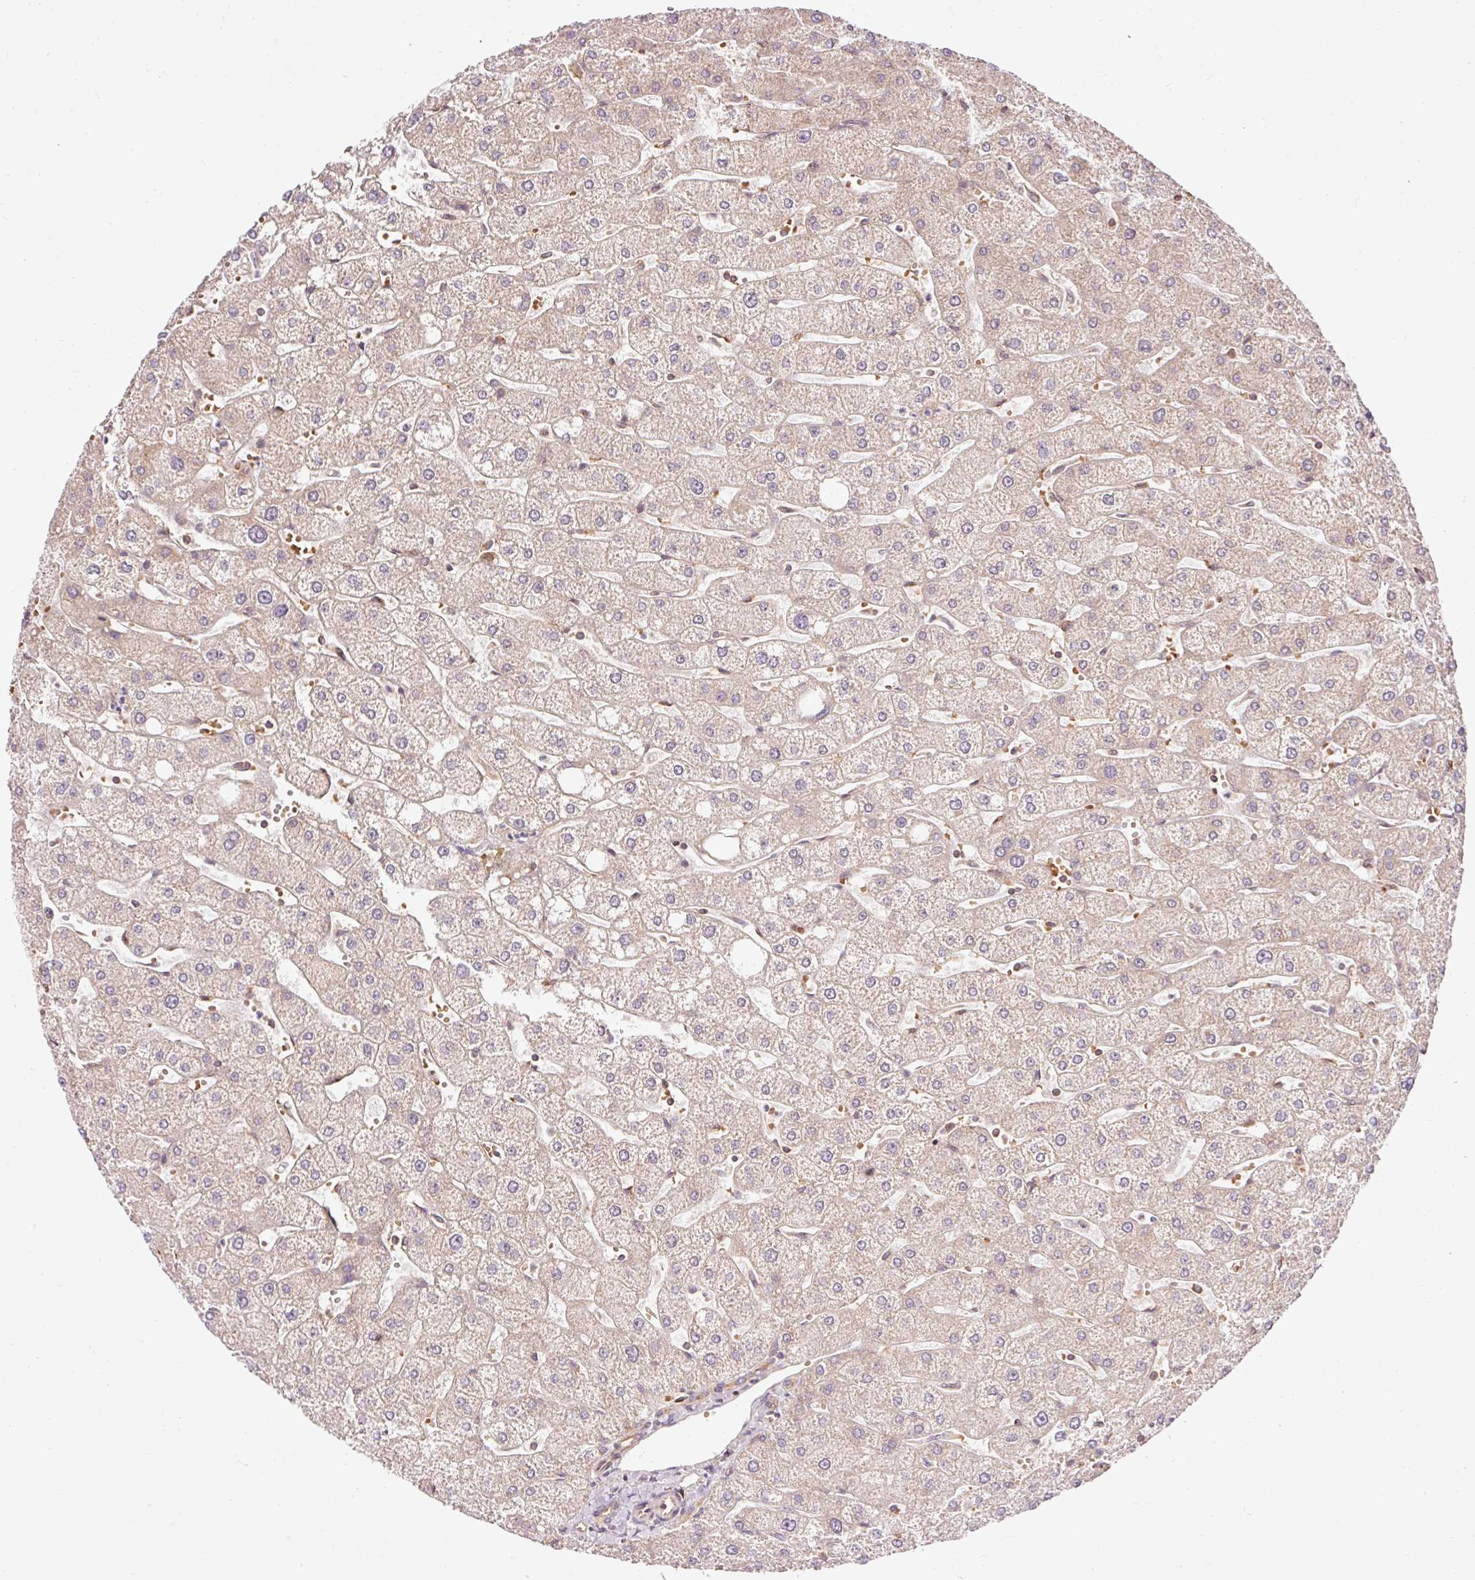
{"staining": {"intensity": "moderate", "quantity": "<25%", "location": "cytoplasmic/membranous"}, "tissue": "liver", "cell_type": "Cholangiocytes", "image_type": "normal", "snomed": [{"axis": "morphology", "description": "Normal tissue, NOS"}, {"axis": "topography", "description": "Liver"}], "caption": "This image shows IHC staining of normal human liver, with low moderate cytoplasmic/membranous expression in about <25% of cholangiocytes.", "gene": "ADCY4", "patient": {"sex": "male", "age": 67}}